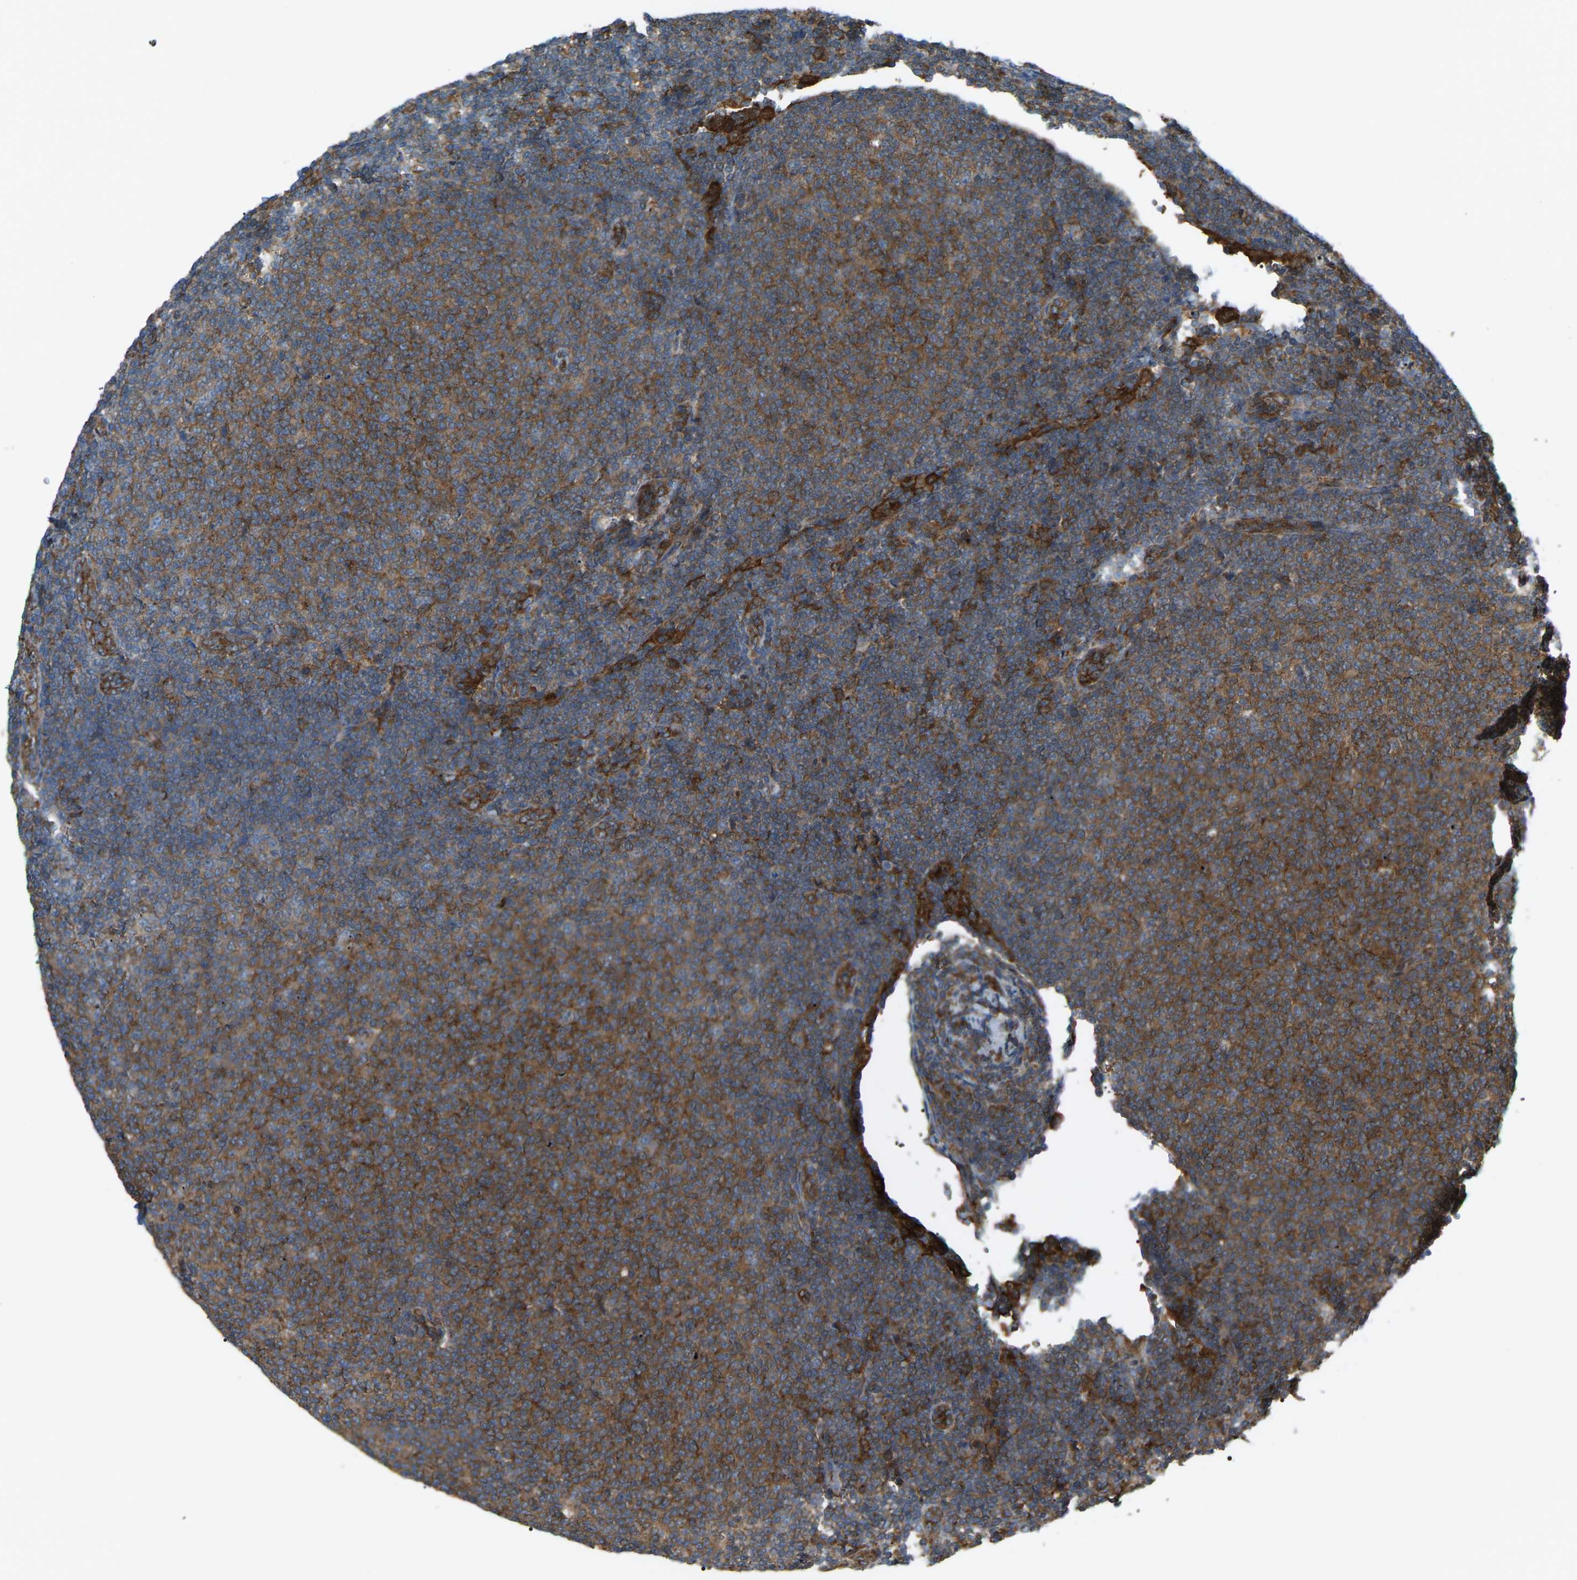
{"staining": {"intensity": "strong", "quantity": "25%-75%", "location": "cytoplasmic/membranous"}, "tissue": "lymphoma", "cell_type": "Tumor cells", "image_type": "cancer", "snomed": [{"axis": "morphology", "description": "Malignant lymphoma, non-Hodgkin's type, Low grade"}, {"axis": "topography", "description": "Lymph node"}], "caption": "This histopathology image reveals immunohistochemistry (IHC) staining of lymphoma, with high strong cytoplasmic/membranous positivity in approximately 25%-75% of tumor cells.", "gene": "PICALM", "patient": {"sex": "male", "age": 66}}